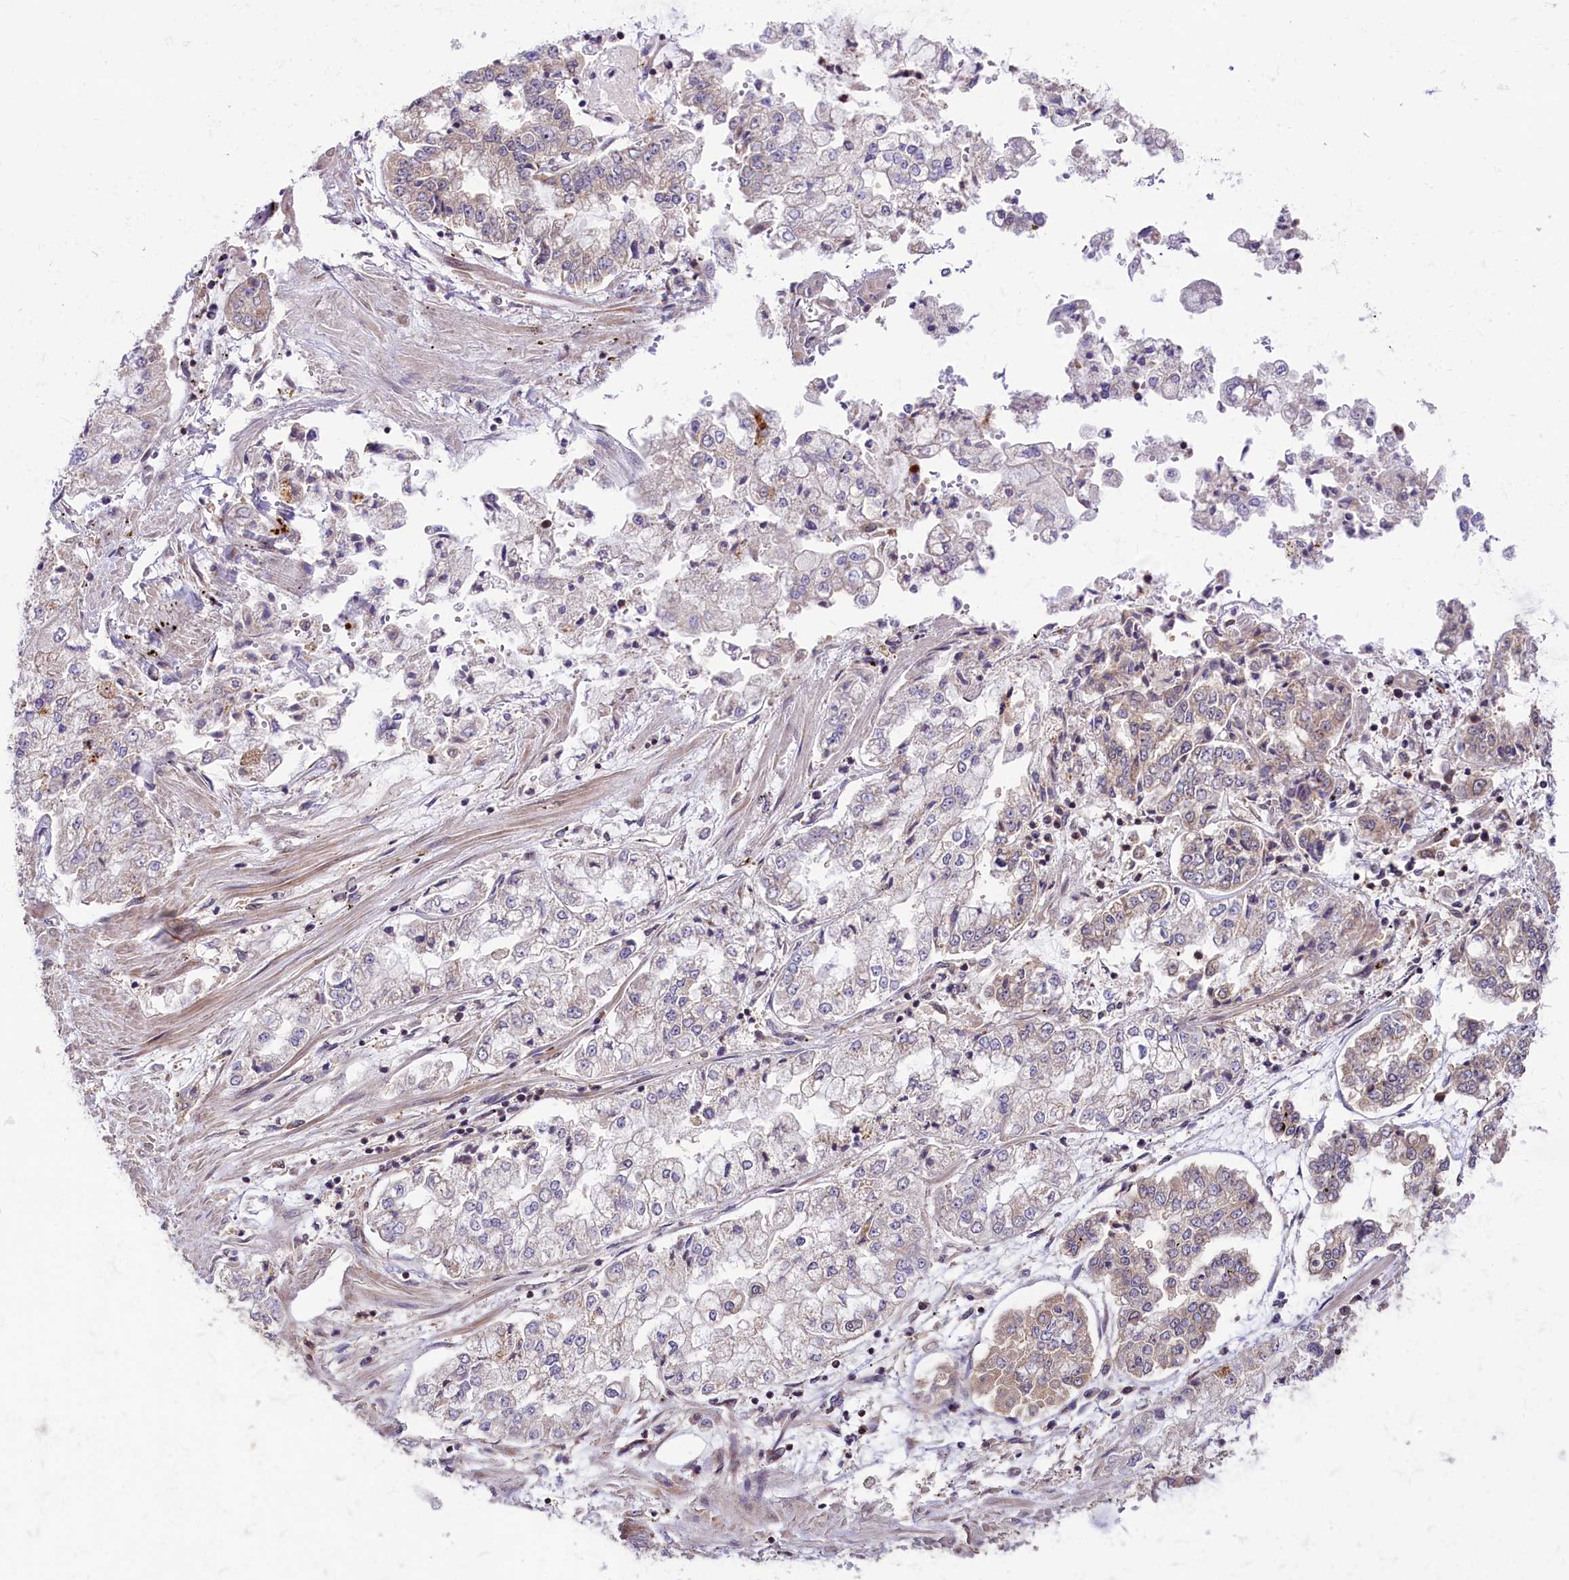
{"staining": {"intensity": "negative", "quantity": "none", "location": "none"}, "tissue": "stomach cancer", "cell_type": "Tumor cells", "image_type": "cancer", "snomed": [{"axis": "morphology", "description": "Adenocarcinoma, NOS"}, {"axis": "topography", "description": "Stomach"}], "caption": "This is an immunohistochemistry (IHC) image of human stomach cancer. There is no expression in tumor cells.", "gene": "CHORDC1", "patient": {"sex": "male", "age": 76}}